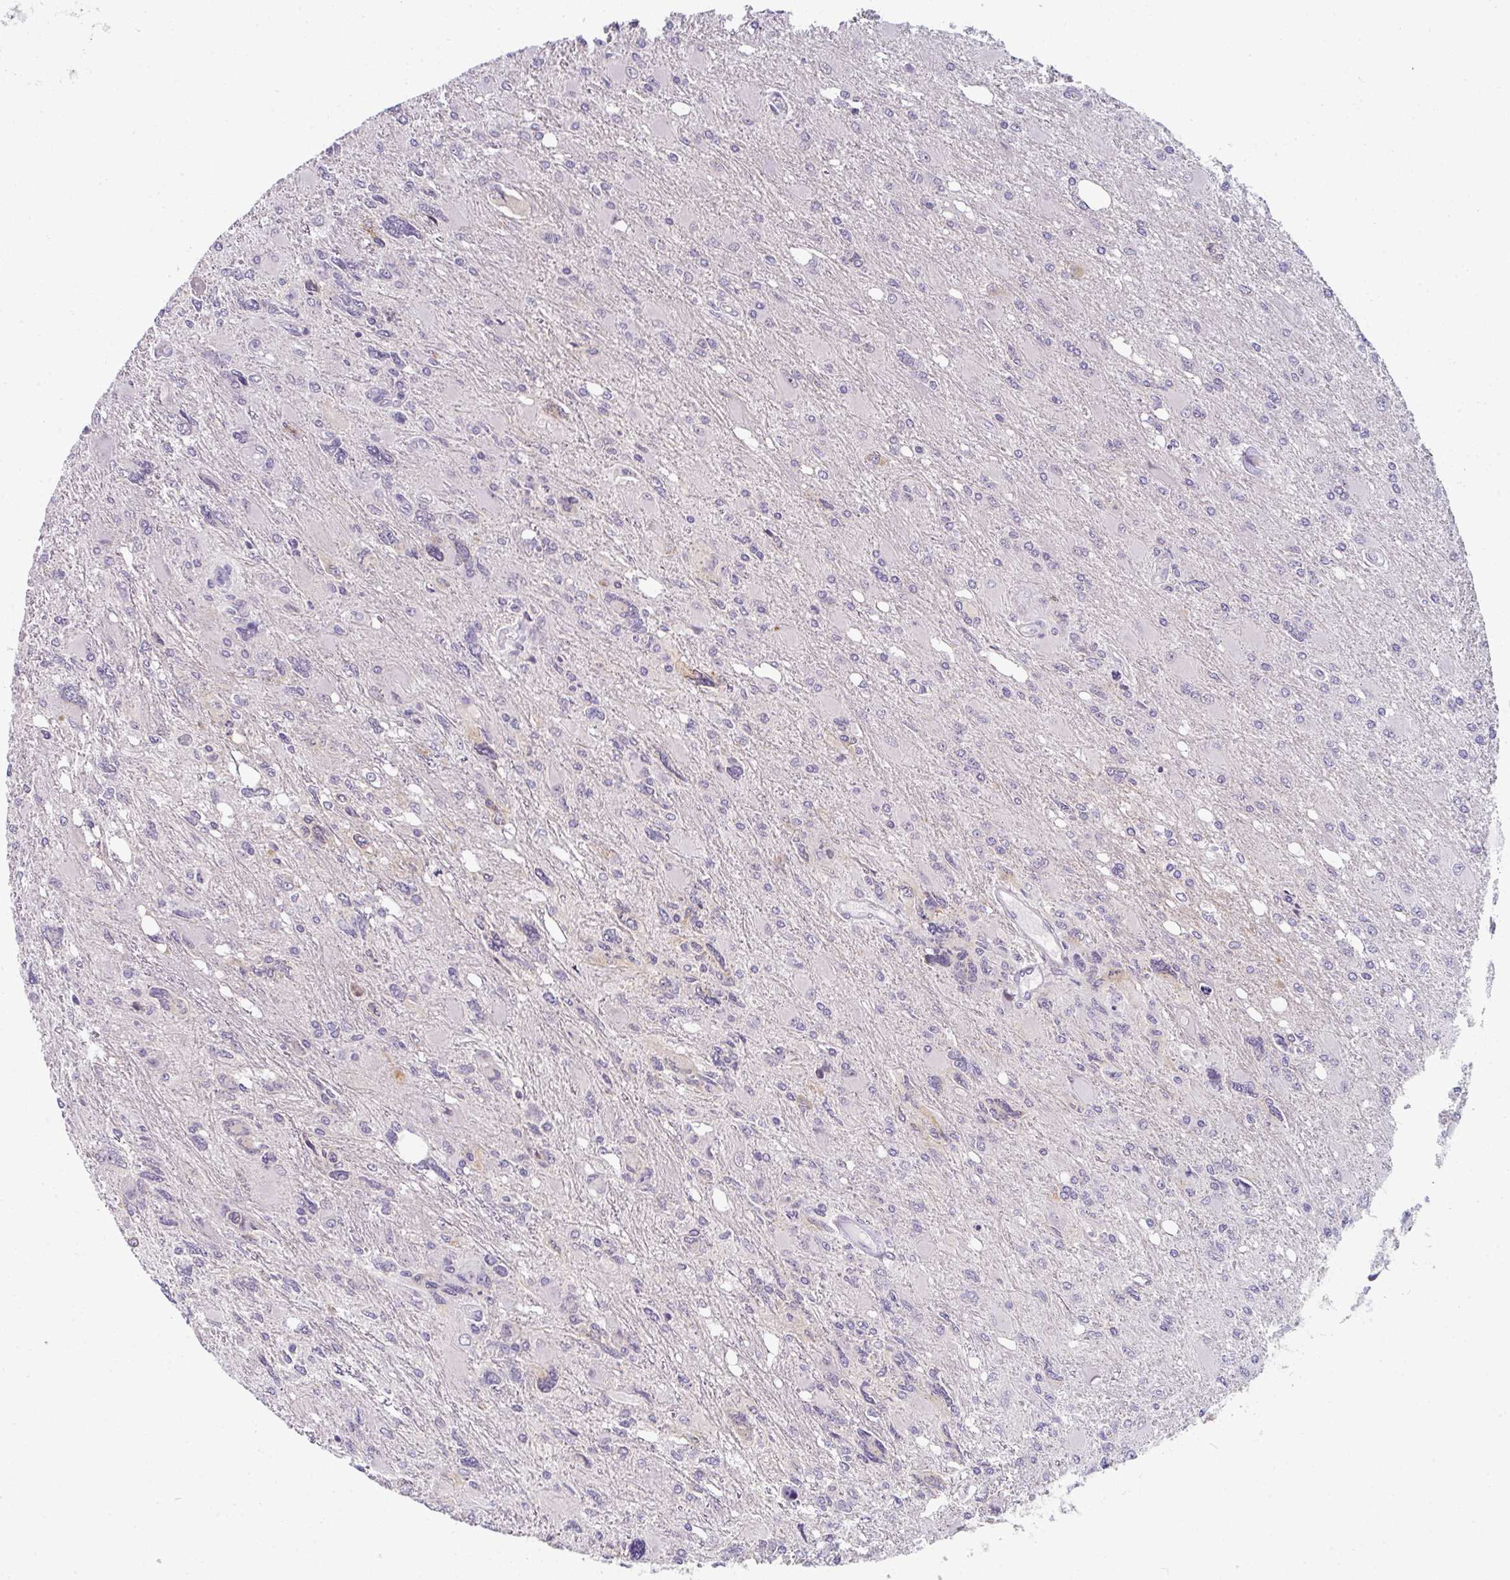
{"staining": {"intensity": "negative", "quantity": "none", "location": "none"}, "tissue": "glioma", "cell_type": "Tumor cells", "image_type": "cancer", "snomed": [{"axis": "morphology", "description": "Glioma, malignant, High grade"}, {"axis": "topography", "description": "Brain"}], "caption": "Immunohistochemistry image of neoplastic tissue: human malignant glioma (high-grade) stained with DAB (3,3'-diaminobenzidine) demonstrates no significant protein expression in tumor cells.", "gene": "PPFIA4", "patient": {"sex": "male", "age": 67}}